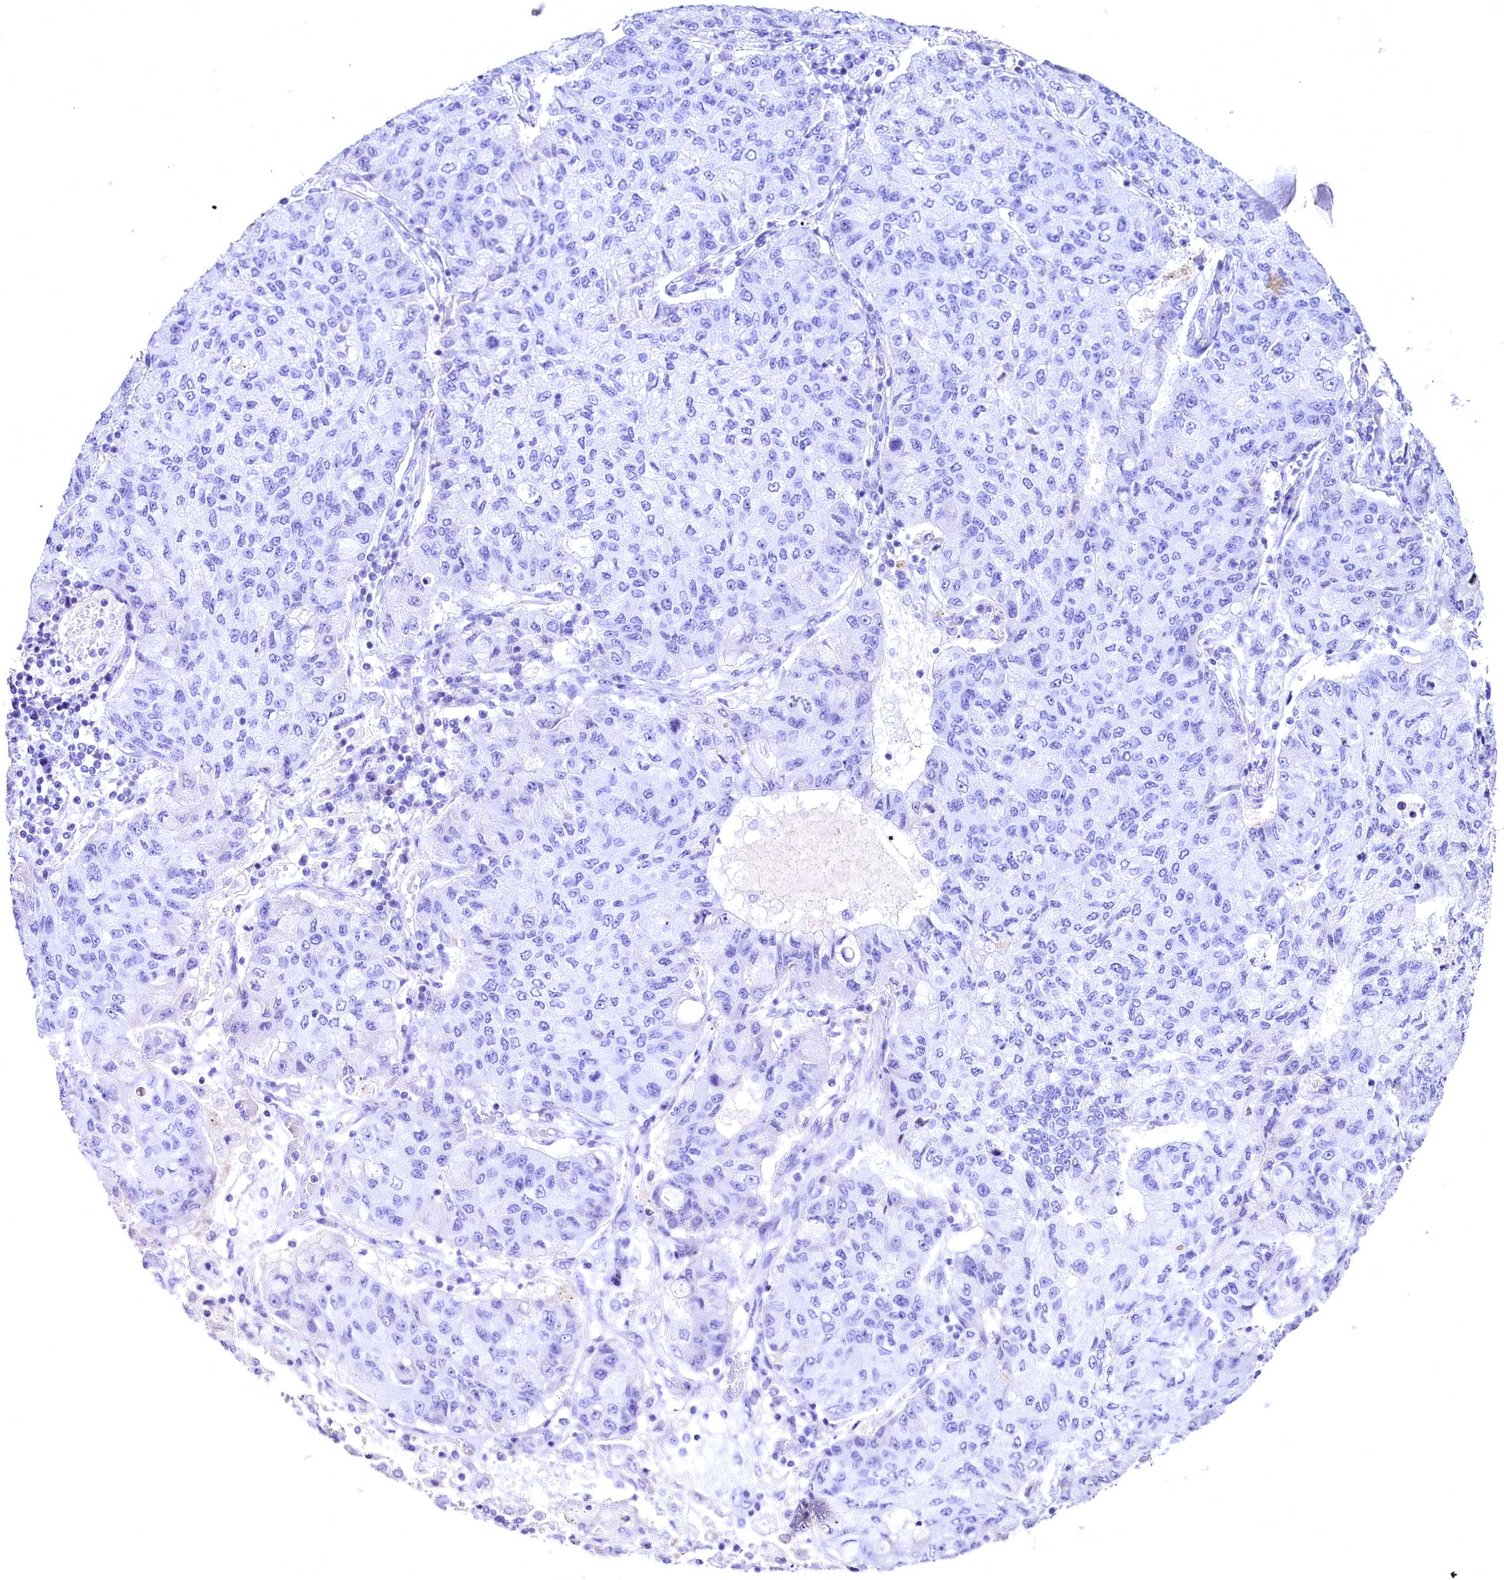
{"staining": {"intensity": "negative", "quantity": "none", "location": "none"}, "tissue": "lung cancer", "cell_type": "Tumor cells", "image_type": "cancer", "snomed": [{"axis": "morphology", "description": "Squamous cell carcinoma, NOS"}, {"axis": "topography", "description": "Lung"}], "caption": "A photomicrograph of lung cancer (squamous cell carcinoma) stained for a protein reveals no brown staining in tumor cells.", "gene": "SKIDA1", "patient": {"sex": "male", "age": 74}}